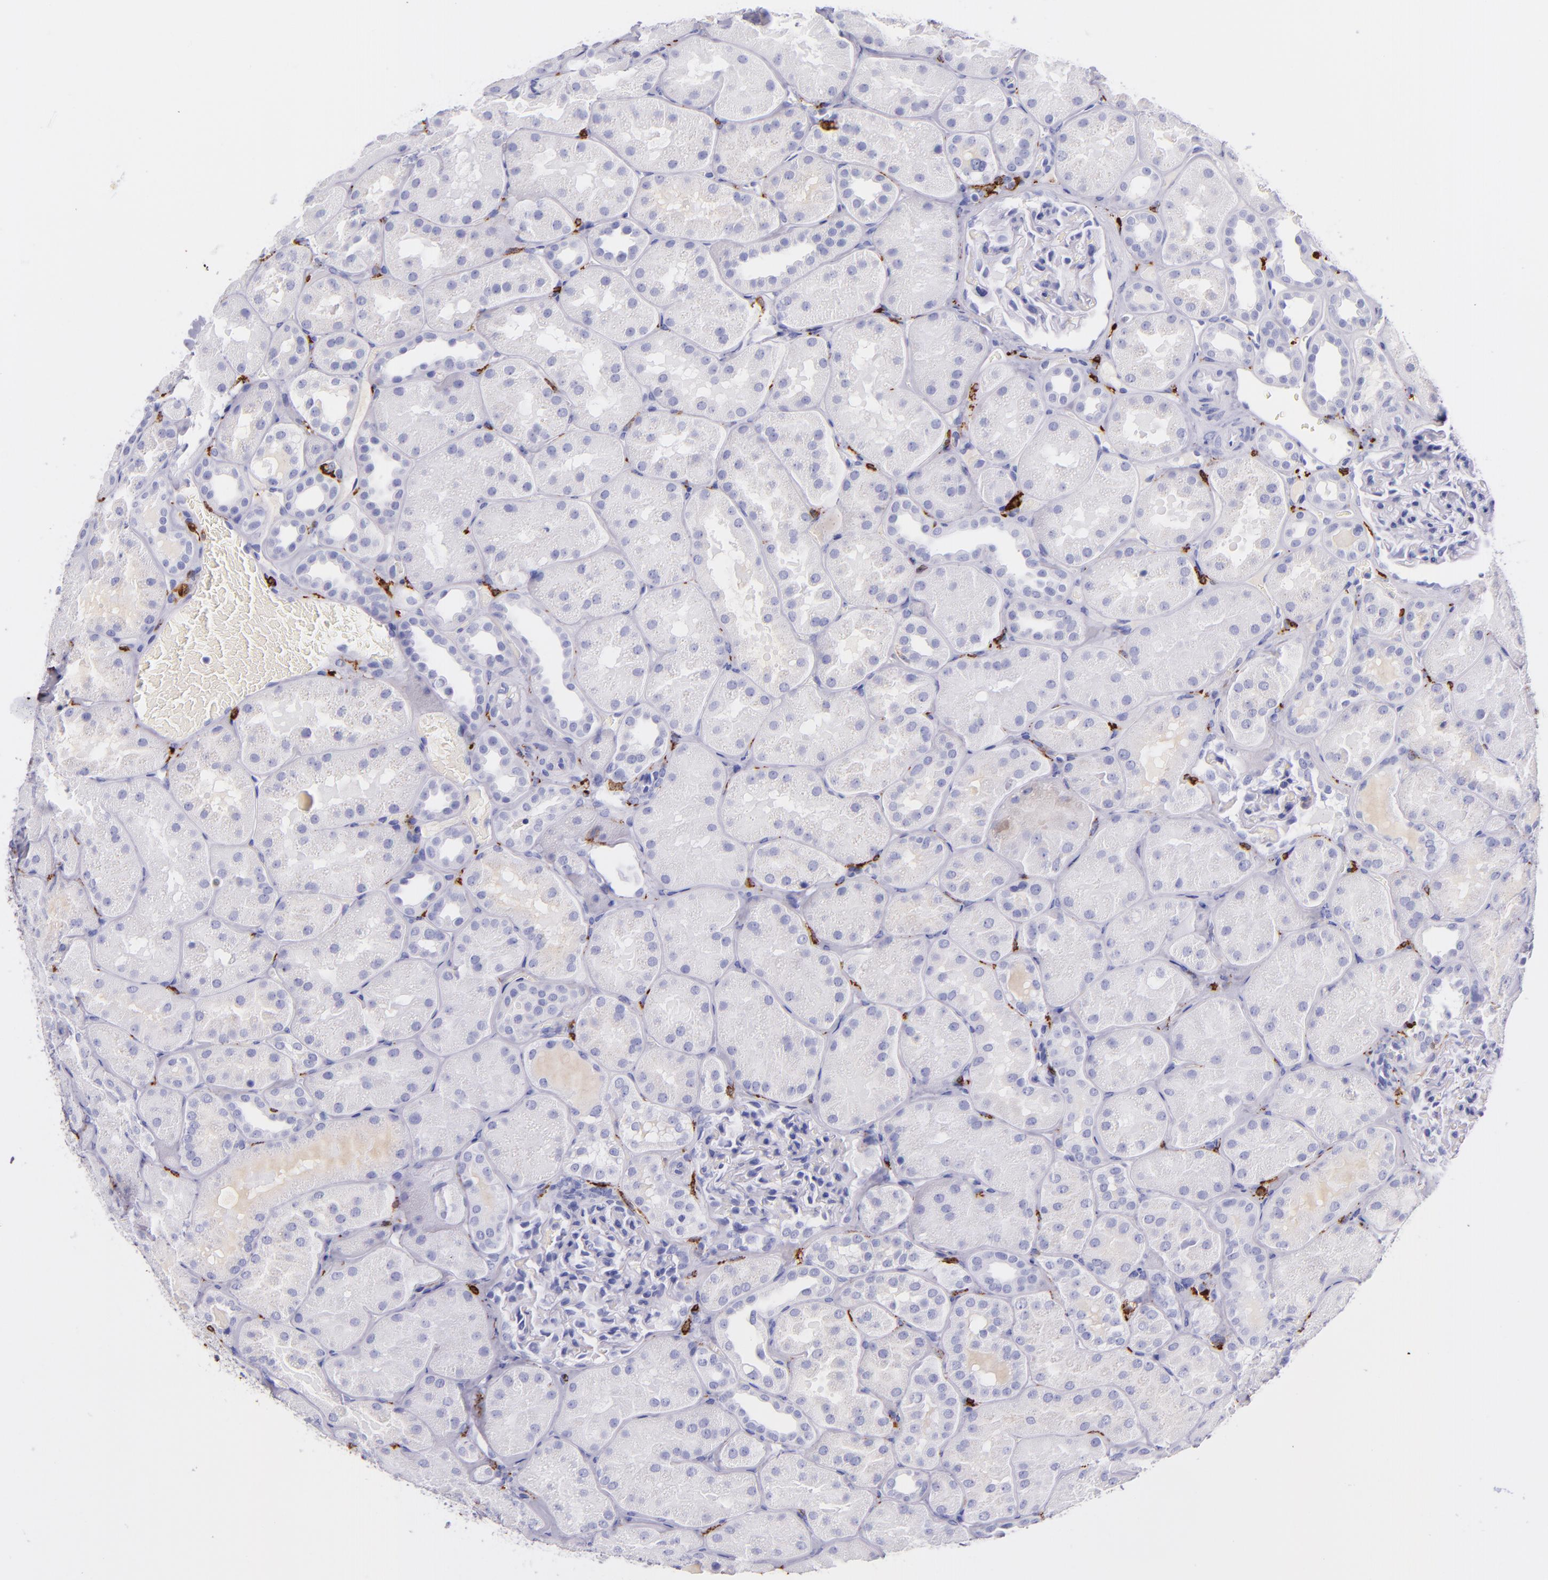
{"staining": {"intensity": "negative", "quantity": "none", "location": "none"}, "tissue": "kidney", "cell_type": "Cells in glomeruli", "image_type": "normal", "snomed": [{"axis": "morphology", "description": "Normal tissue, NOS"}, {"axis": "topography", "description": "Kidney"}], "caption": "High magnification brightfield microscopy of normal kidney stained with DAB (brown) and counterstained with hematoxylin (blue): cells in glomeruli show no significant staining.", "gene": "CD163", "patient": {"sex": "male", "age": 28}}